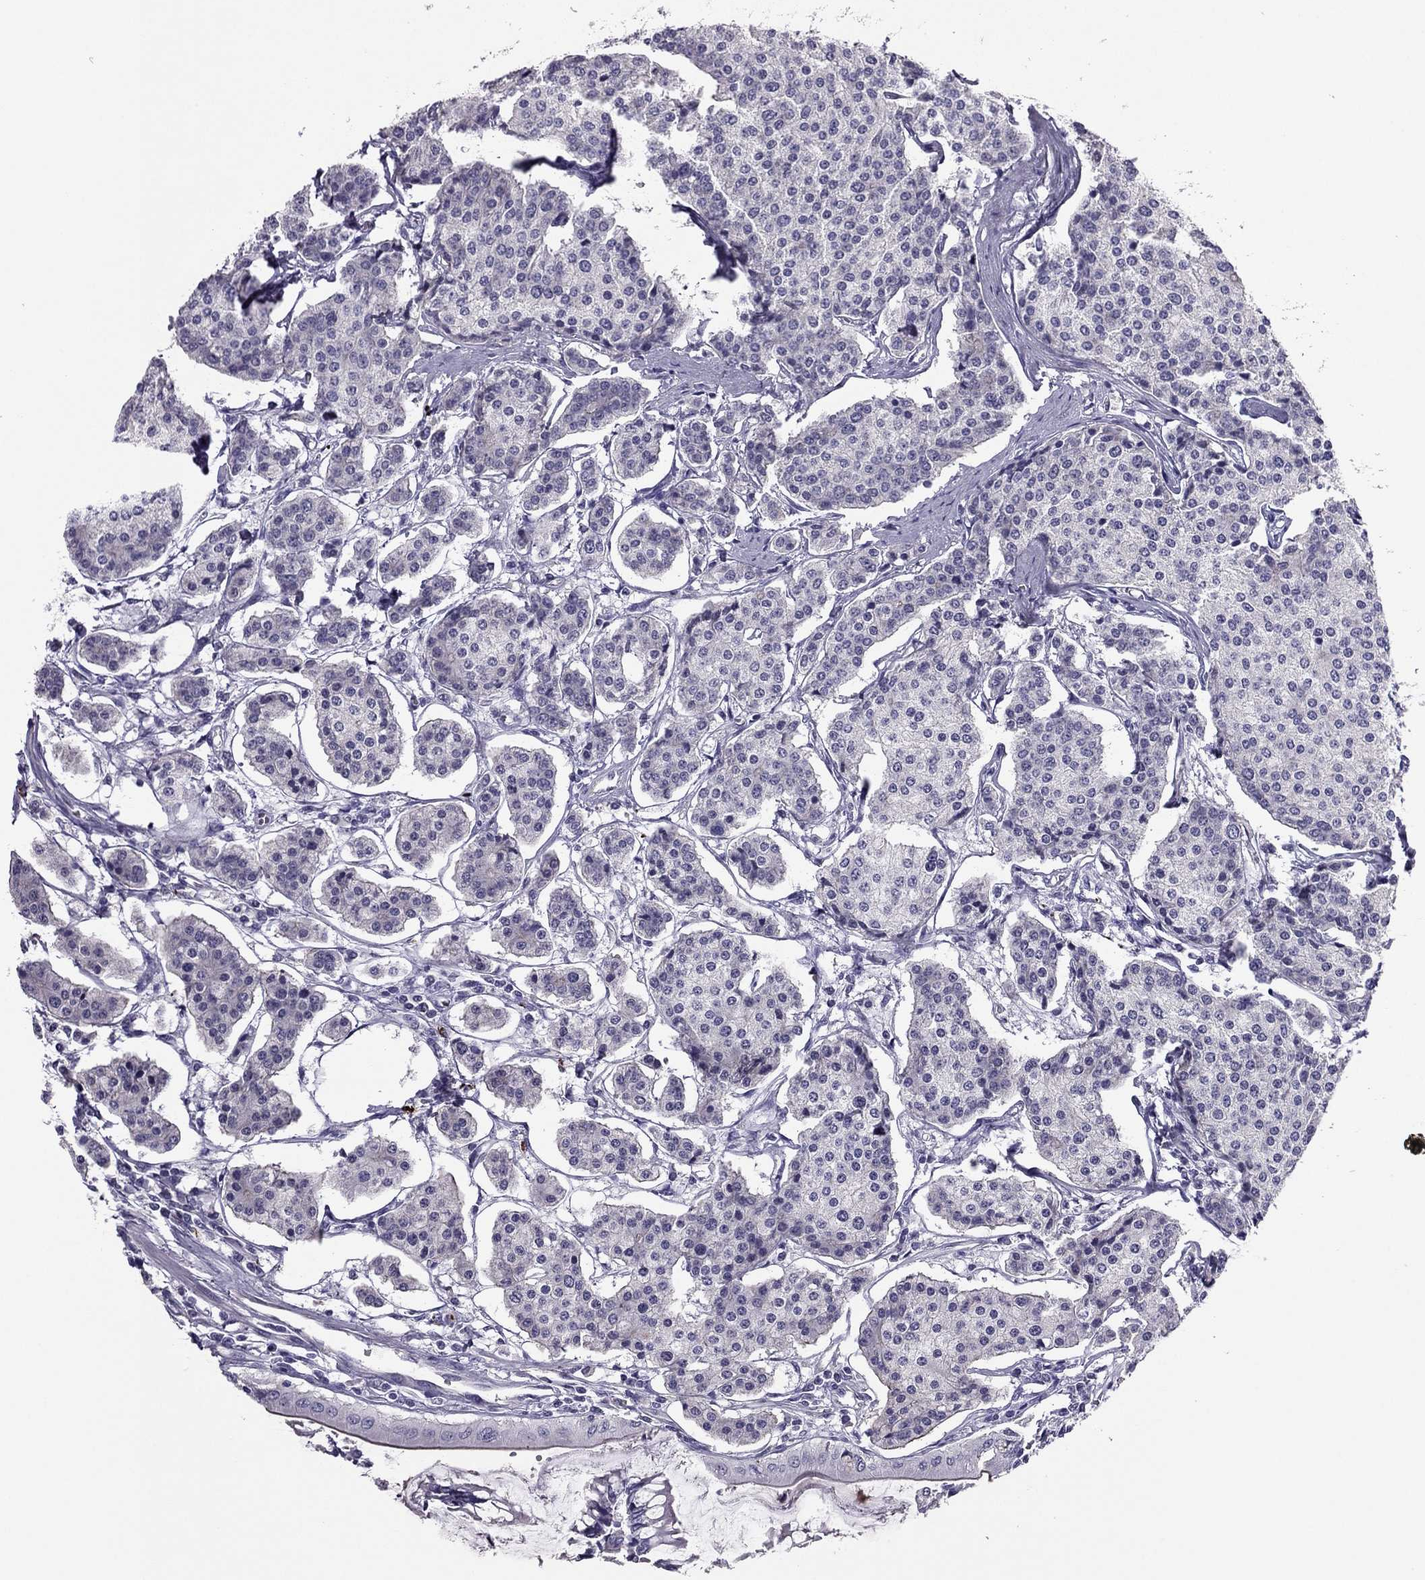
{"staining": {"intensity": "negative", "quantity": "none", "location": "none"}, "tissue": "carcinoid", "cell_type": "Tumor cells", "image_type": "cancer", "snomed": [{"axis": "morphology", "description": "Carcinoid, malignant, NOS"}, {"axis": "topography", "description": "Small intestine"}], "caption": "This histopathology image is of malignant carcinoid stained with immunohistochemistry (IHC) to label a protein in brown with the nuclei are counter-stained blue. There is no expression in tumor cells.", "gene": "PDE6A", "patient": {"sex": "female", "age": 65}}